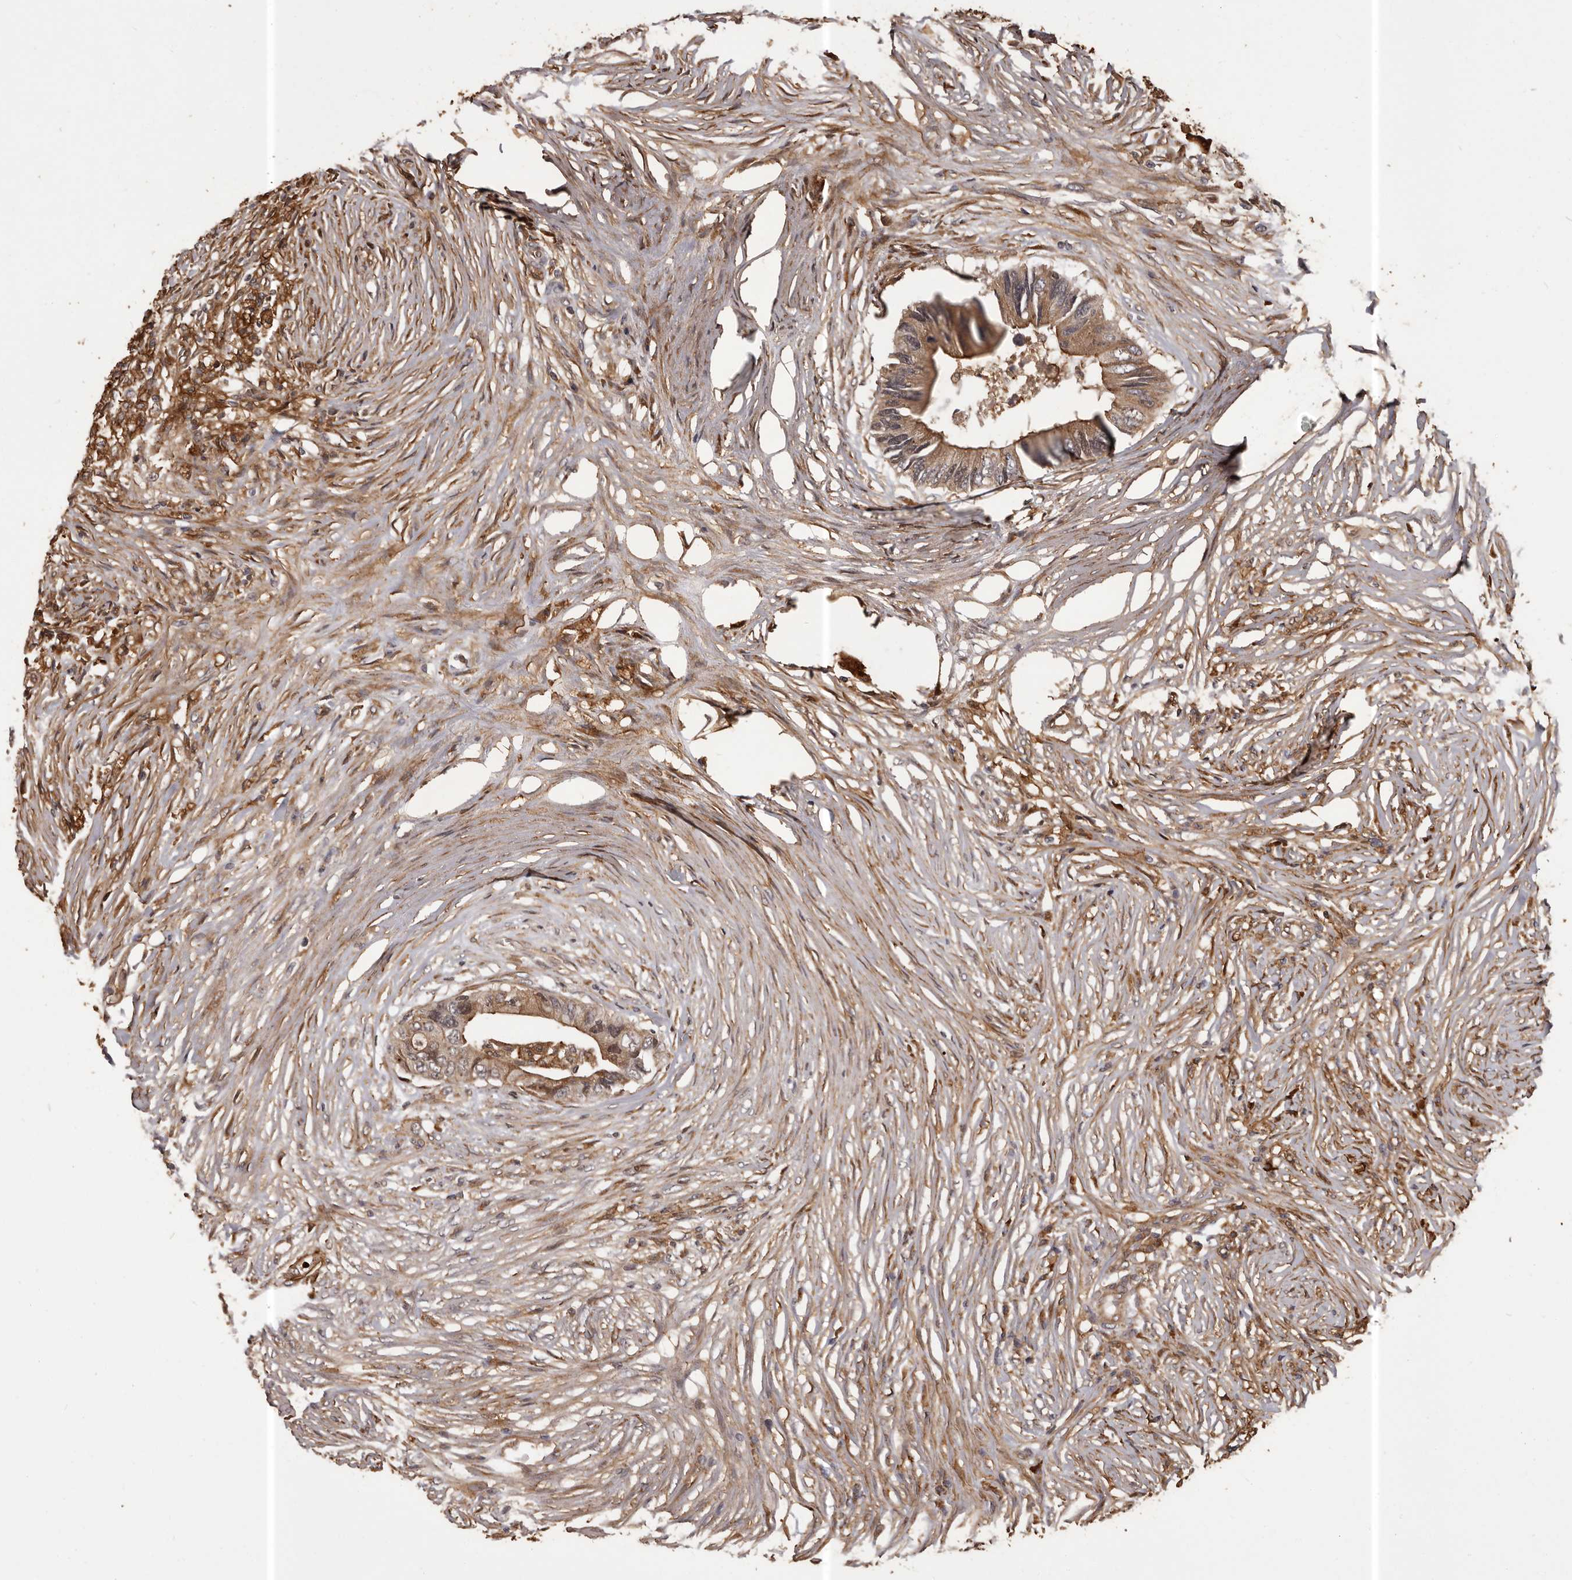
{"staining": {"intensity": "moderate", "quantity": ">75%", "location": "cytoplasmic/membranous"}, "tissue": "colorectal cancer", "cell_type": "Tumor cells", "image_type": "cancer", "snomed": [{"axis": "morphology", "description": "Adenocarcinoma, NOS"}, {"axis": "topography", "description": "Colon"}], "caption": "The histopathology image shows immunohistochemical staining of colorectal adenocarcinoma. There is moderate cytoplasmic/membranous expression is seen in about >75% of tumor cells.", "gene": "SLITRK6", "patient": {"sex": "male", "age": 71}}